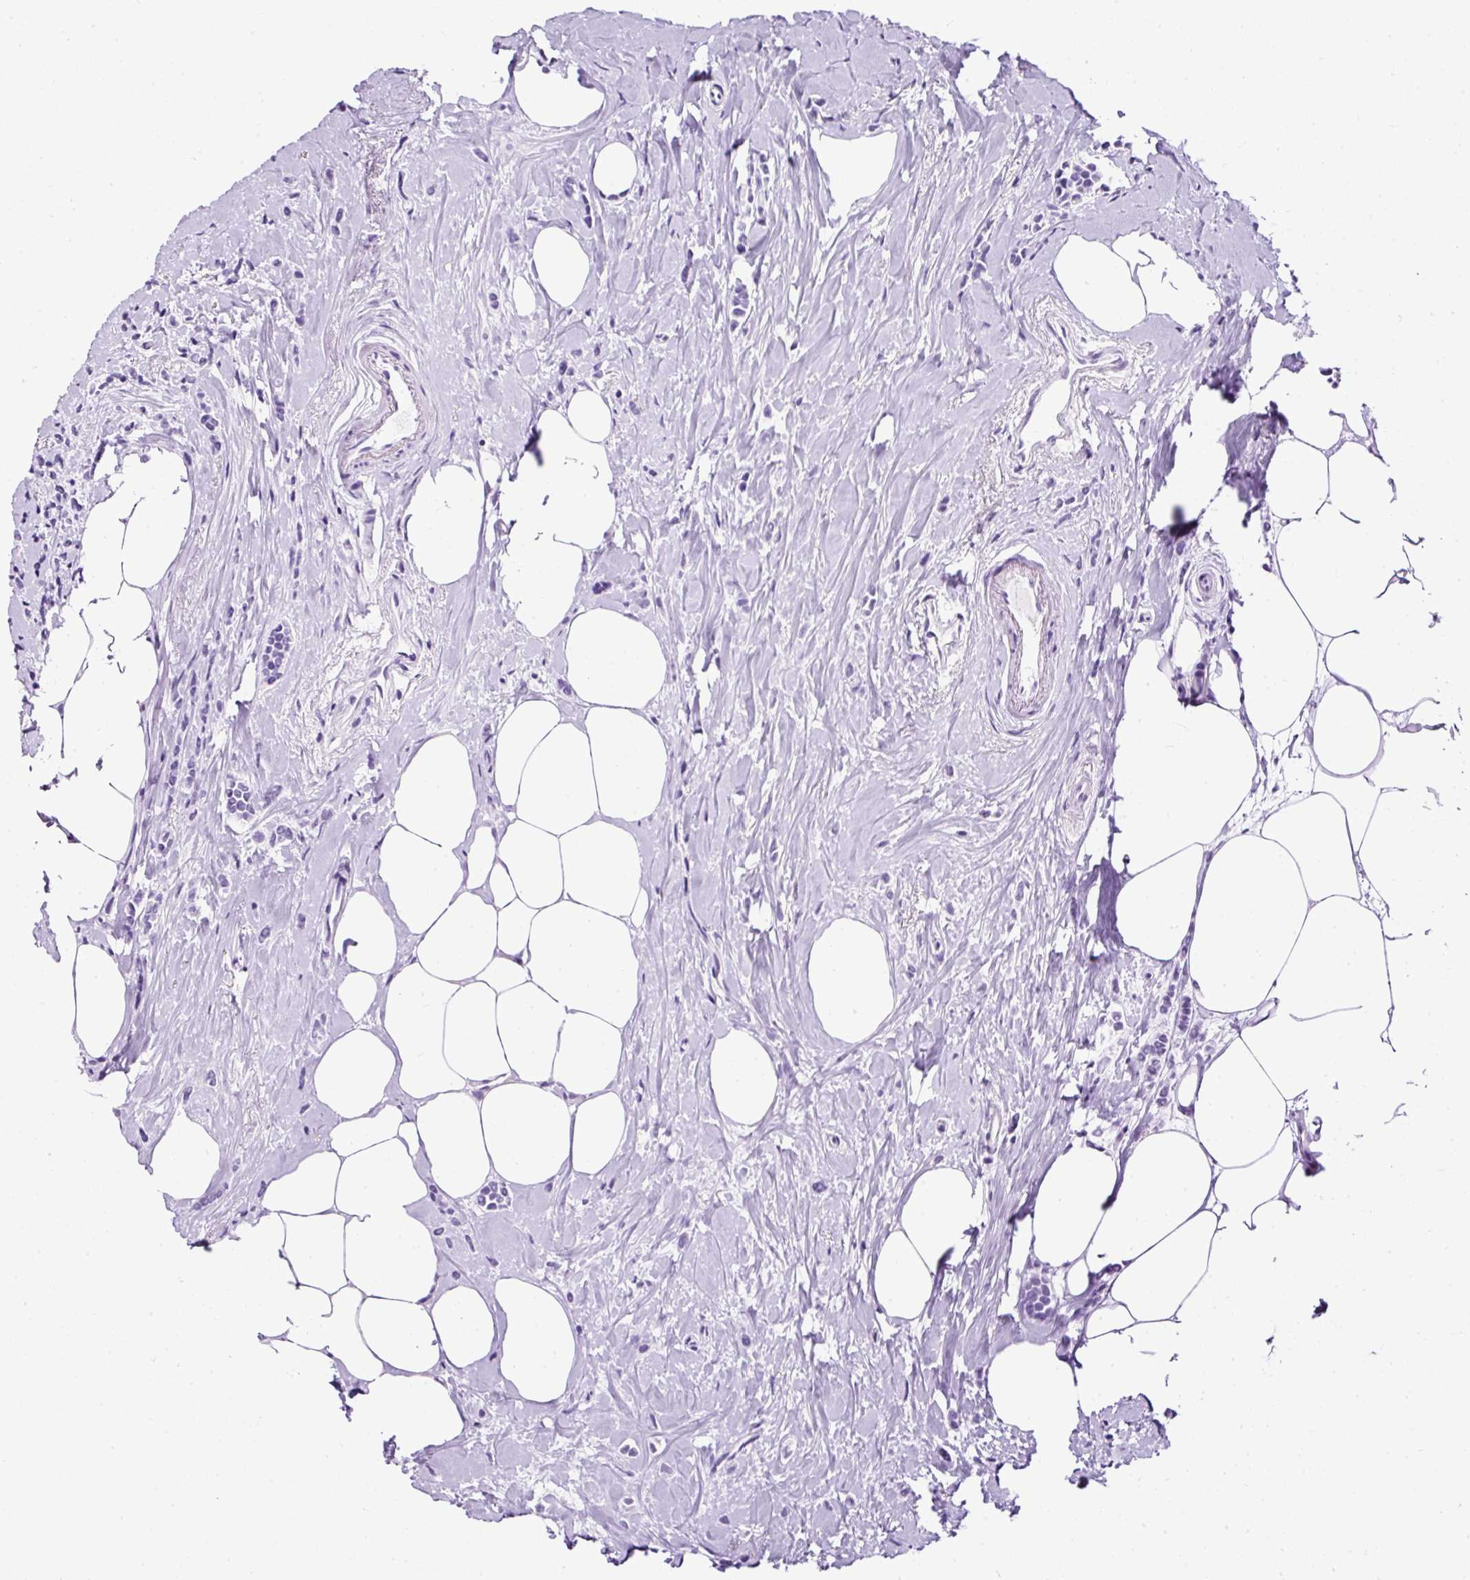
{"staining": {"intensity": "negative", "quantity": "none", "location": "none"}, "tissue": "breast cancer", "cell_type": "Tumor cells", "image_type": "cancer", "snomed": [{"axis": "morphology", "description": "Lobular carcinoma"}, {"axis": "topography", "description": "Breast"}], "caption": "Photomicrograph shows no protein expression in tumor cells of breast lobular carcinoma tissue.", "gene": "NTS", "patient": {"sex": "female", "age": 84}}